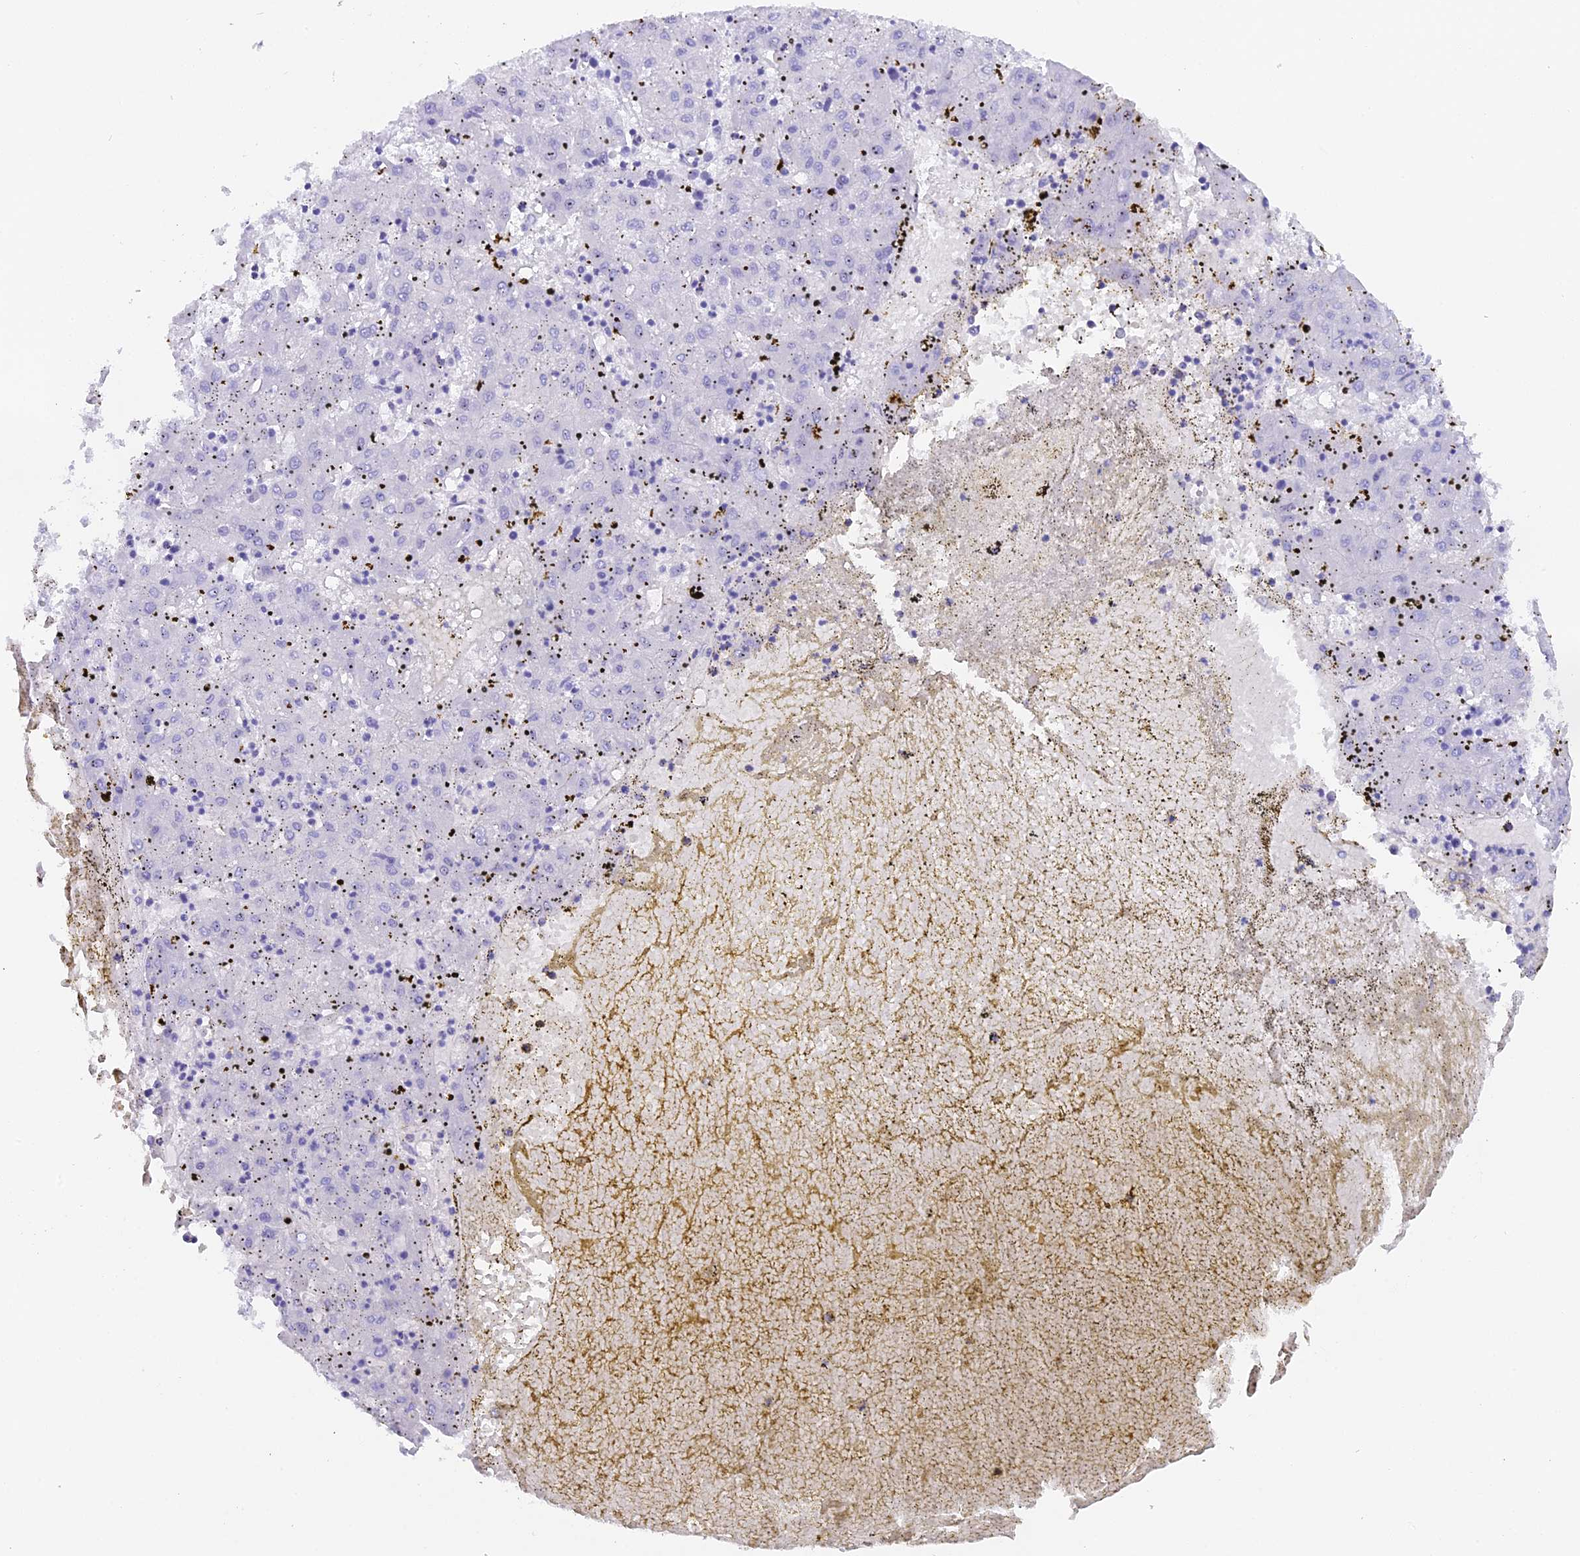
{"staining": {"intensity": "negative", "quantity": "none", "location": "none"}, "tissue": "liver cancer", "cell_type": "Tumor cells", "image_type": "cancer", "snomed": [{"axis": "morphology", "description": "Carcinoma, Hepatocellular, NOS"}, {"axis": "topography", "description": "Liver"}], "caption": "A photomicrograph of human liver cancer (hepatocellular carcinoma) is negative for staining in tumor cells. The staining was performed using DAB (3,3'-diaminobenzidine) to visualize the protein expression in brown, while the nuclei were stained in blue with hematoxylin (Magnification: 20x).", "gene": "REG1A", "patient": {"sex": "male", "age": 72}}